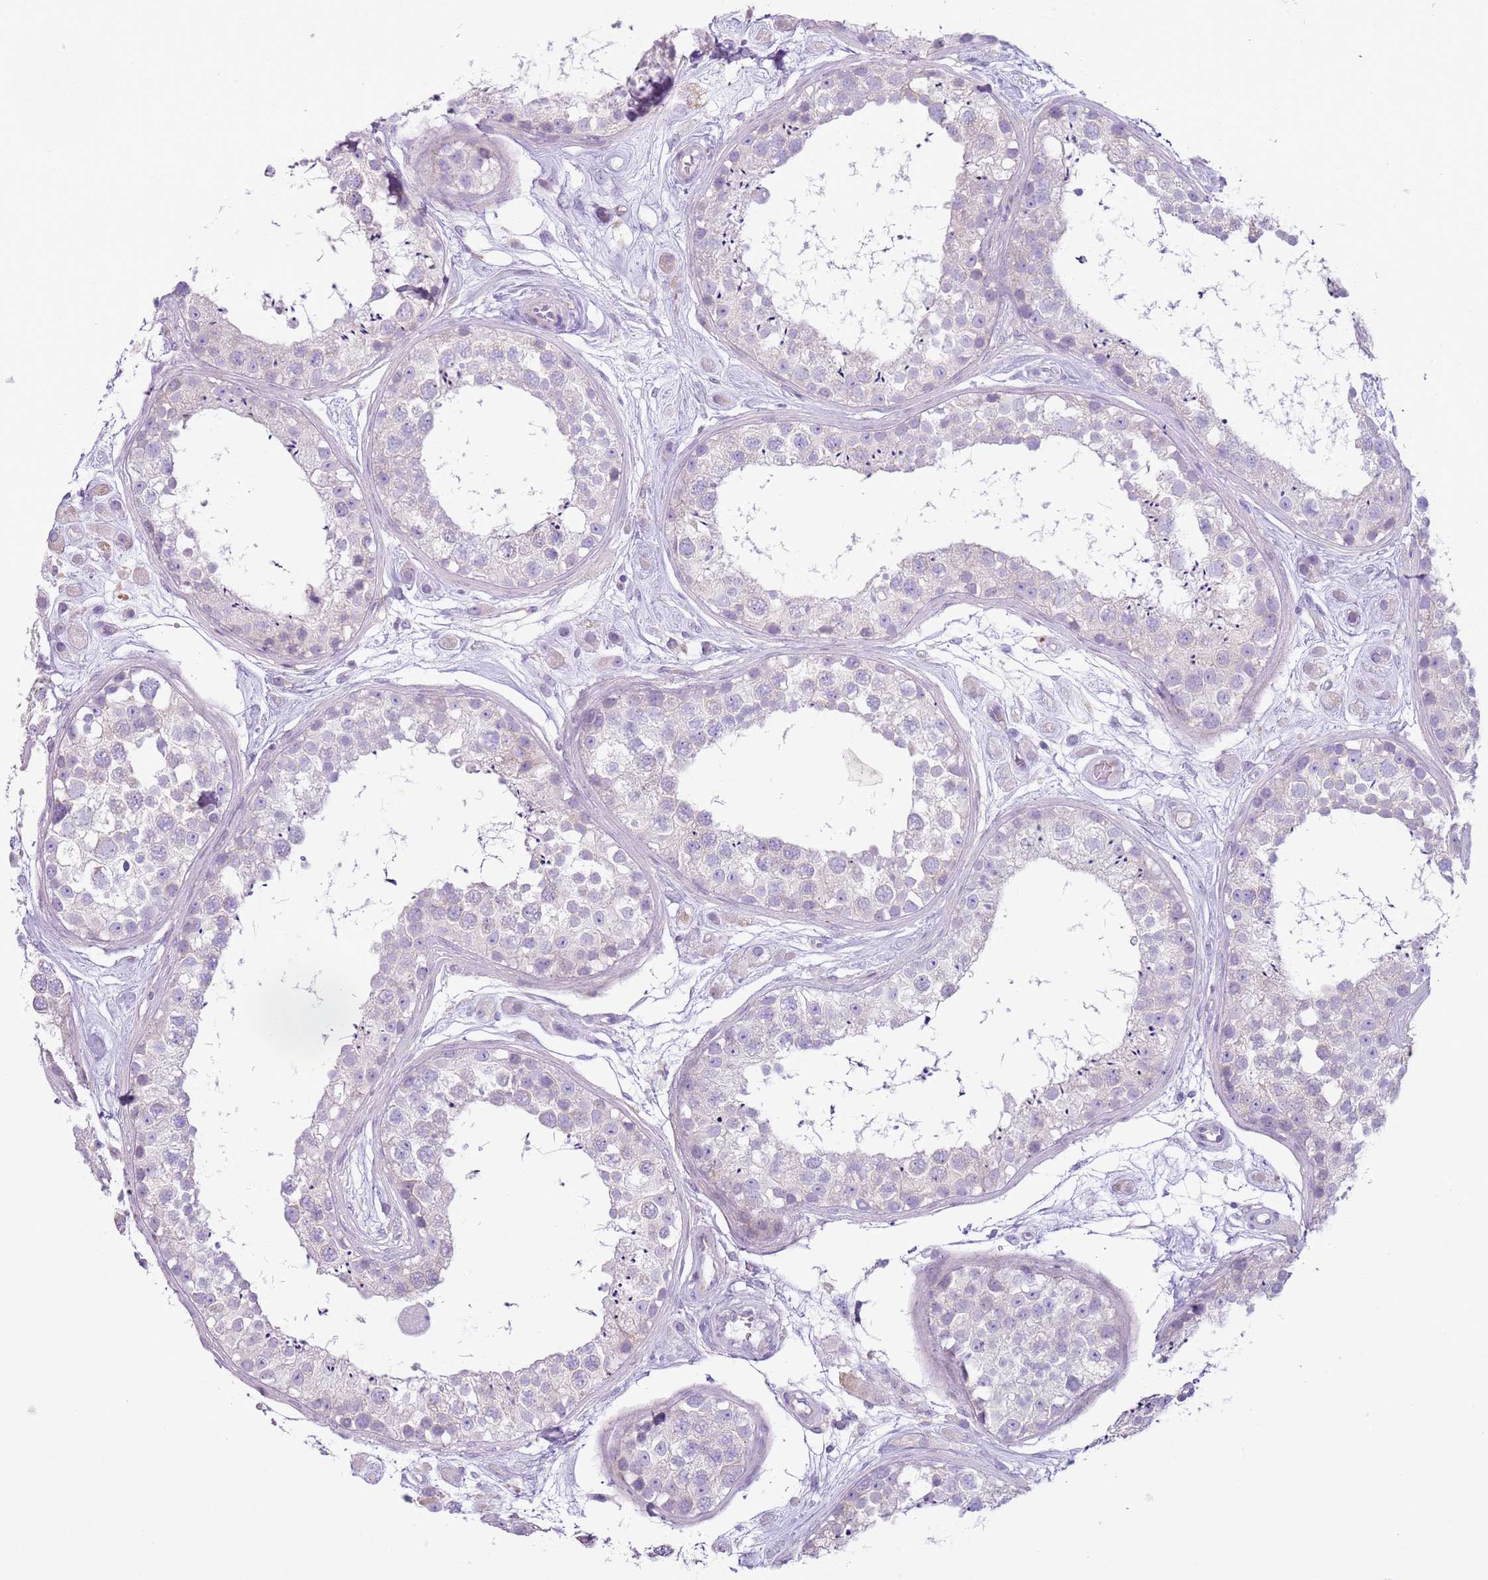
{"staining": {"intensity": "weak", "quantity": "25%-75%", "location": "cytoplasmic/membranous"}, "tissue": "testis", "cell_type": "Cells in seminiferous ducts", "image_type": "normal", "snomed": [{"axis": "morphology", "description": "Normal tissue, NOS"}, {"axis": "topography", "description": "Testis"}], "caption": "IHC (DAB) staining of benign human testis shows weak cytoplasmic/membranous protein staining in about 25%-75% of cells in seminiferous ducts.", "gene": "OAF", "patient": {"sex": "male", "age": 25}}